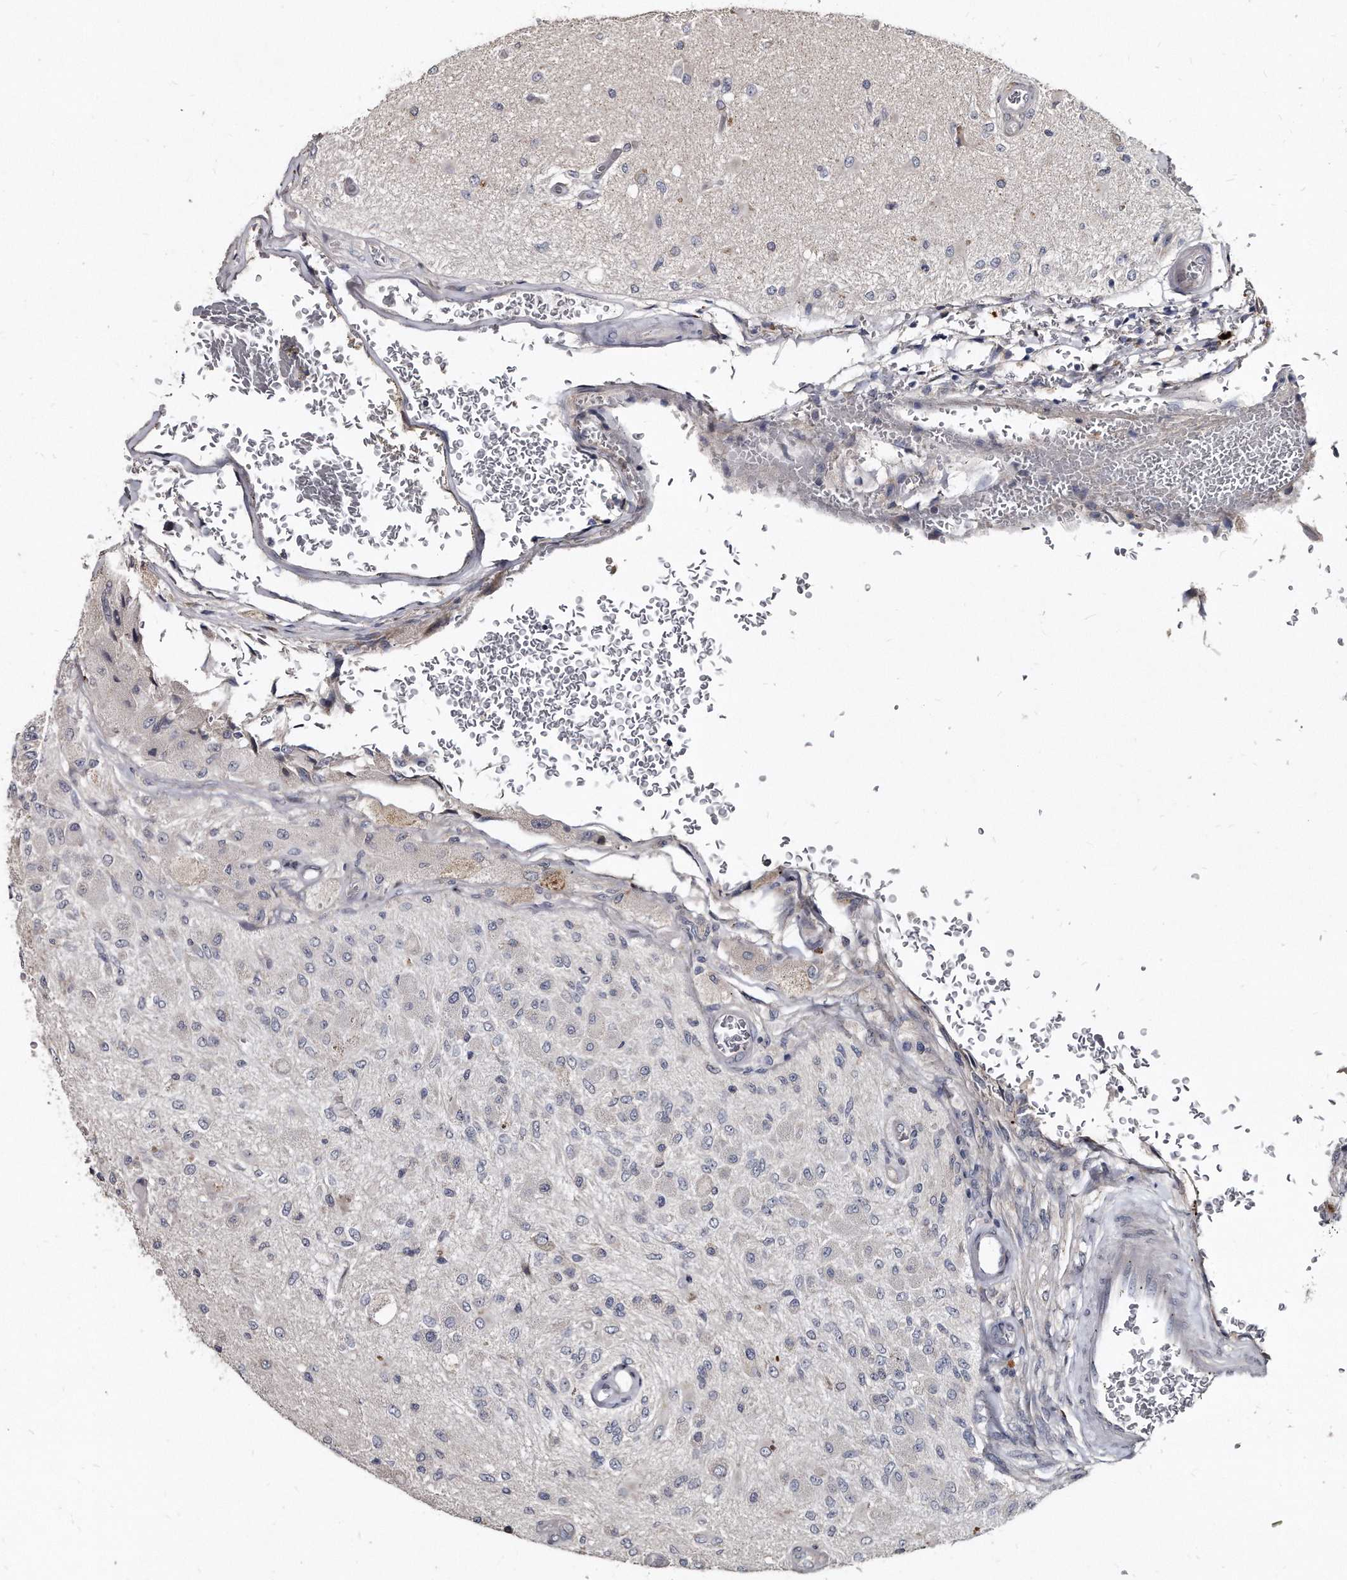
{"staining": {"intensity": "negative", "quantity": "none", "location": "none"}, "tissue": "glioma", "cell_type": "Tumor cells", "image_type": "cancer", "snomed": [{"axis": "morphology", "description": "Normal tissue, NOS"}, {"axis": "morphology", "description": "Glioma, malignant, High grade"}, {"axis": "topography", "description": "Cerebral cortex"}], "caption": "DAB immunohistochemical staining of human glioma reveals no significant positivity in tumor cells.", "gene": "KLHDC3", "patient": {"sex": "male", "age": 77}}